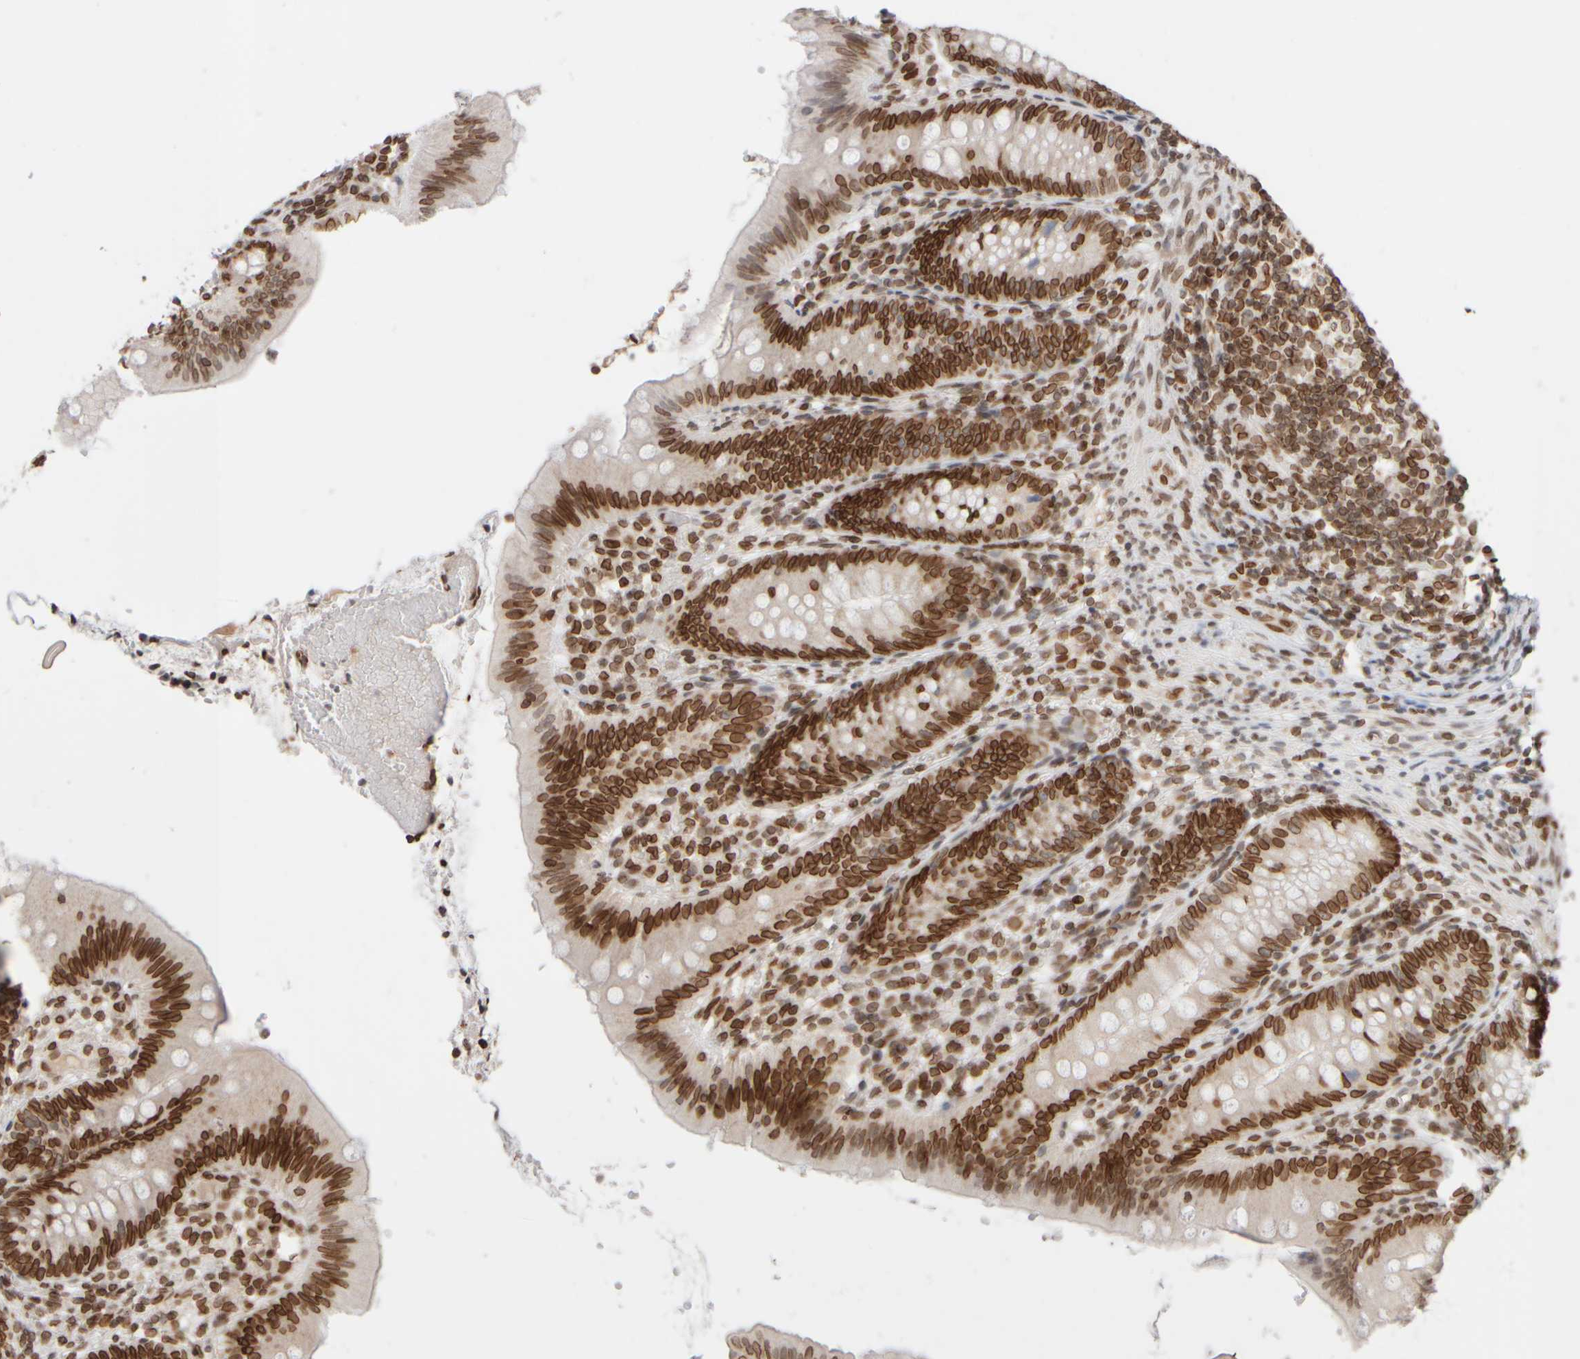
{"staining": {"intensity": "strong", "quantity": ">75%", "location": "cytoplasmic/membranous,nuclear"}, "tissue": "appendix", "cell_type": "Glandular cells", "image_type": "normal", "snomed": [{"axis": "morphology", "description": "Normal tissue, NOS"}, {"axis": "topography", "description": "Appendix"}], "caption": "Immunohistochemical staining of normal human appendix displays >75% levels of strong cytoplasmic/membranous,nuclear protein positivity in about >75% of glandular cells.", "gene": "ZC3HC1", "patient": {"sex": "male", "age": 1}}